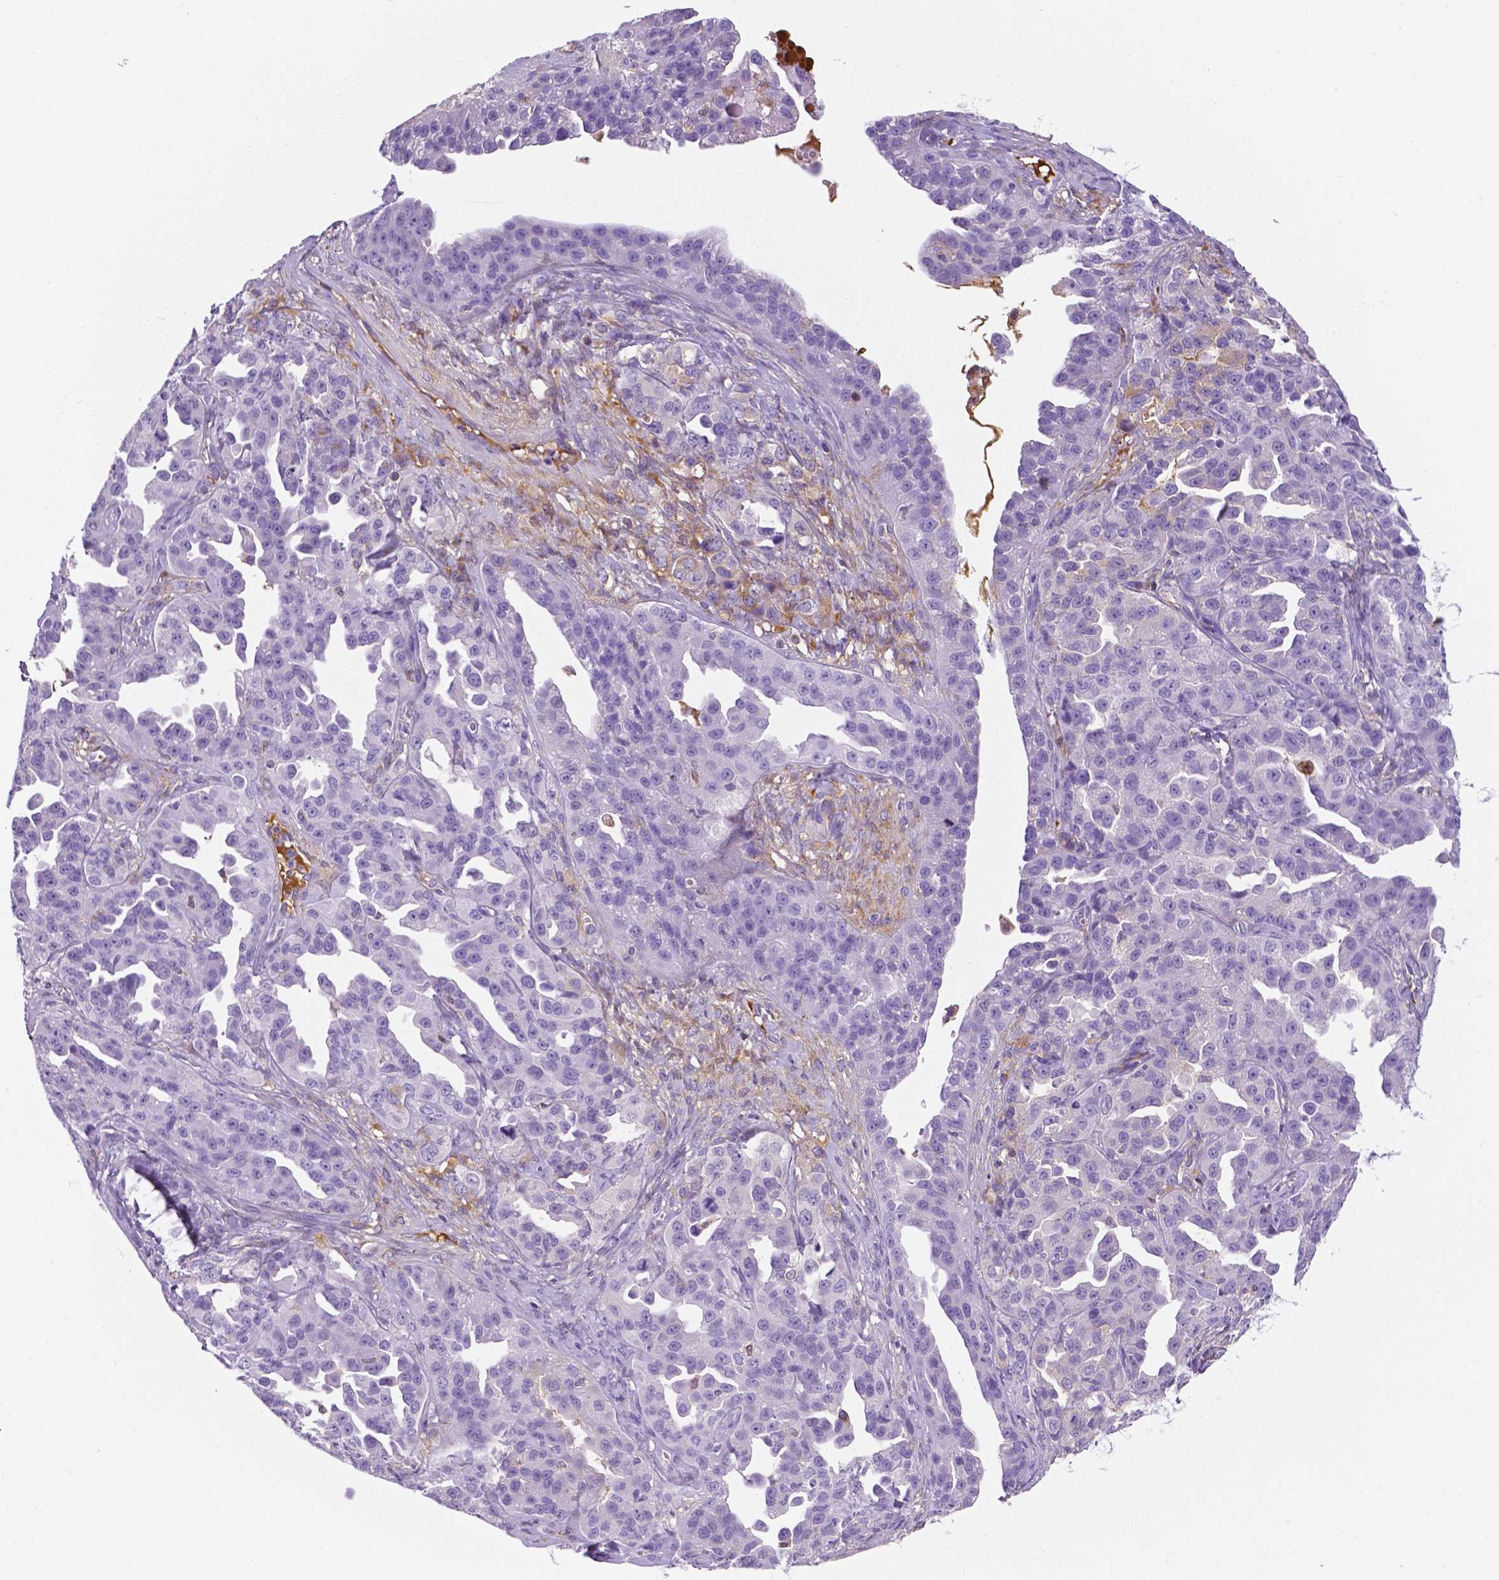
{"staining": {"intensity": "negative", "quantity": "none", "location": "none"}, "tissue": "ovarian cancer", "cell_type": "Tumor cells", "image_type": "cancer", "snomed": [{"axis": "morphology", "description": "Cystadenocarcinoma, serous, NOS"}, {"axis": "topography", "description": "Ovary"}], "caption": "Protein analysis of ovarian serous cystadenocarcinoma reveals no significant expression in tumor cells.", "gene": "APOE", "patient": {"sex": "female", "age": 75}}